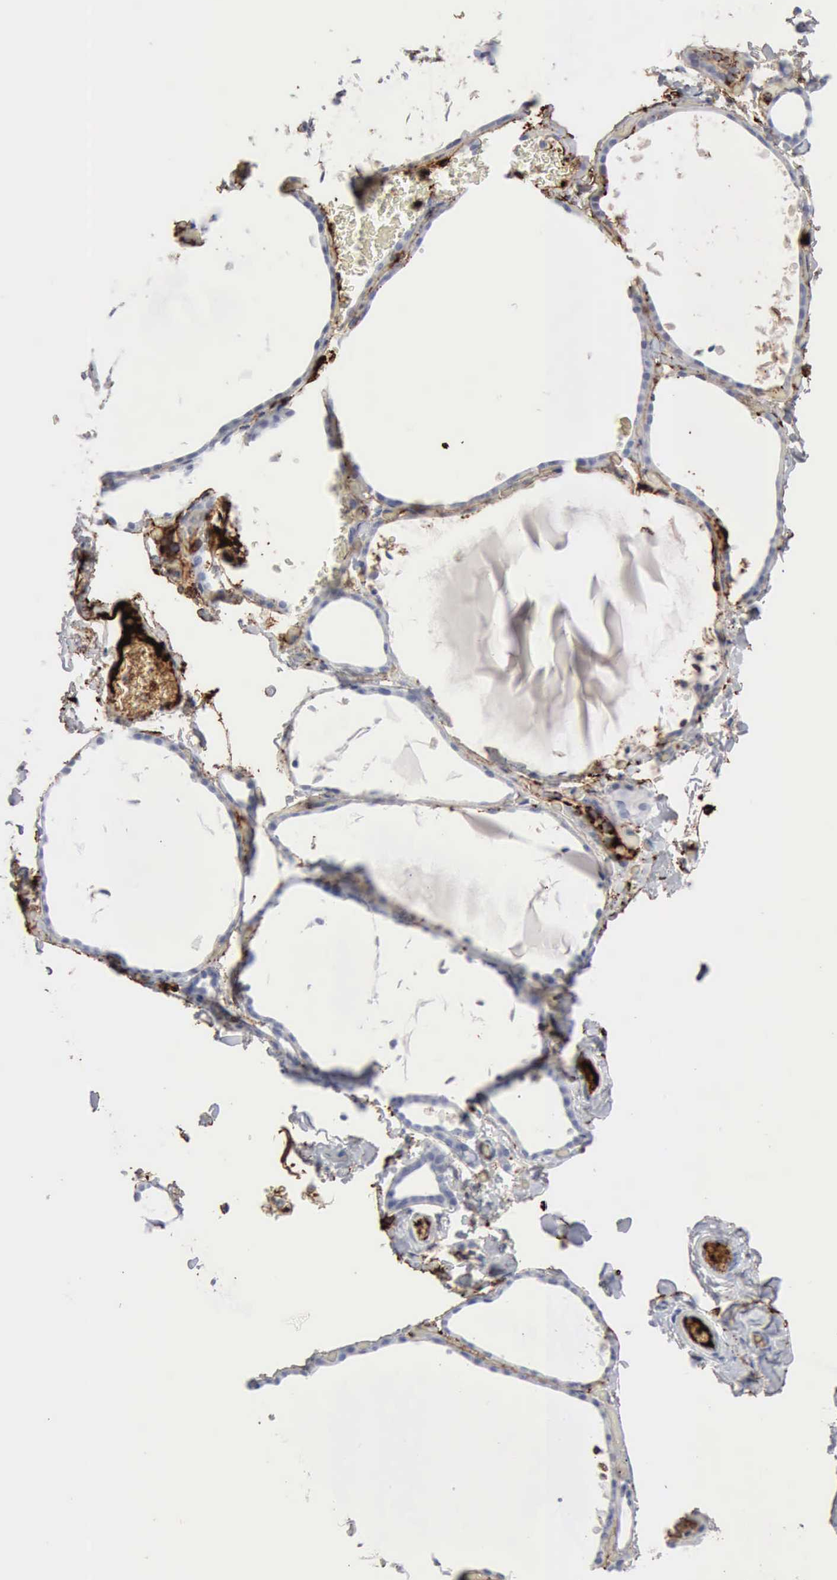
{"staining": {"intensity": "negative", "quantity": "none", "location": "none"}, "tissue": "thyroid gland", "cell_type": "Glandular cells", "image_type": "normal", "snomed": [{"axis": "morphology", "description": "Normal tissue, NOS"}, {"axis": "topography", "description": "Thyroid gland"}], "caption": "Image shows no protein positivity in glandular cells of unremarkable thyroid gland. The staining was performed using DAB (3,3'-diaminobenzidine) to visualize the protein expression in brown, while the nuclei were stained in blue with hematoxylin (Magnification: 20x).", "gene": "C4BPA", "patient": {"sex": "female", "age": 22}}